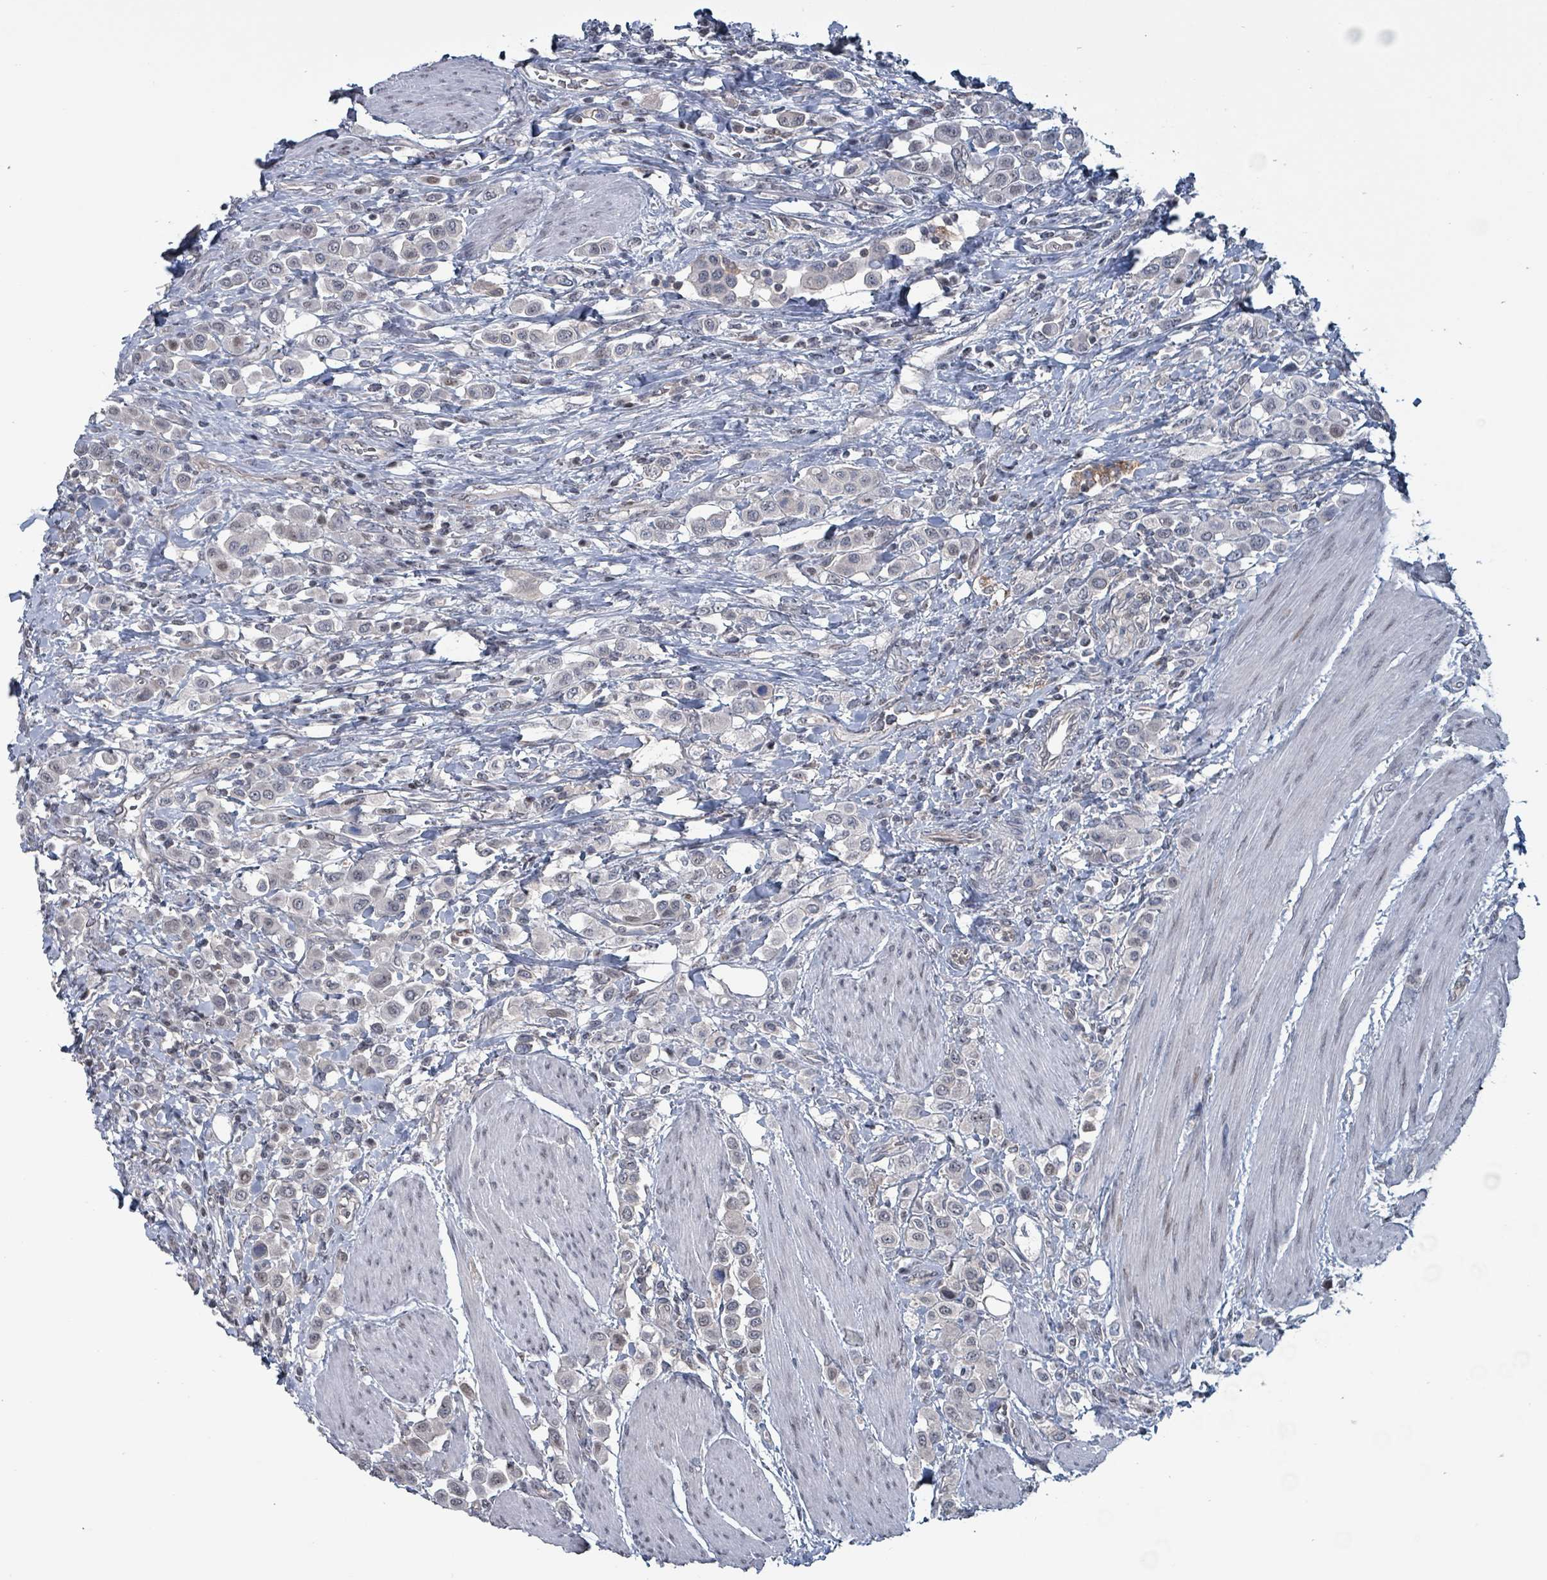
{"staining": {"intensity": "weak", "quantity": "<25%", "location": "nuclear"}, "tissue": "urothelial cancer", "cell_type": "Tumor cells", "image_type": "cancer", "snomed": [{"axis": "morphology", "description": "Urothelial carcinoma, High grade"}, {"axis": "topography", "description": "Urinary bladder"}], "caption": "Immunohistochemistry of human urothelial carcinoma (high-grade) exhibits no positivity in tumor cells.", "gene": "BIVM", "patient": {"sex": "male", "age": 50}}